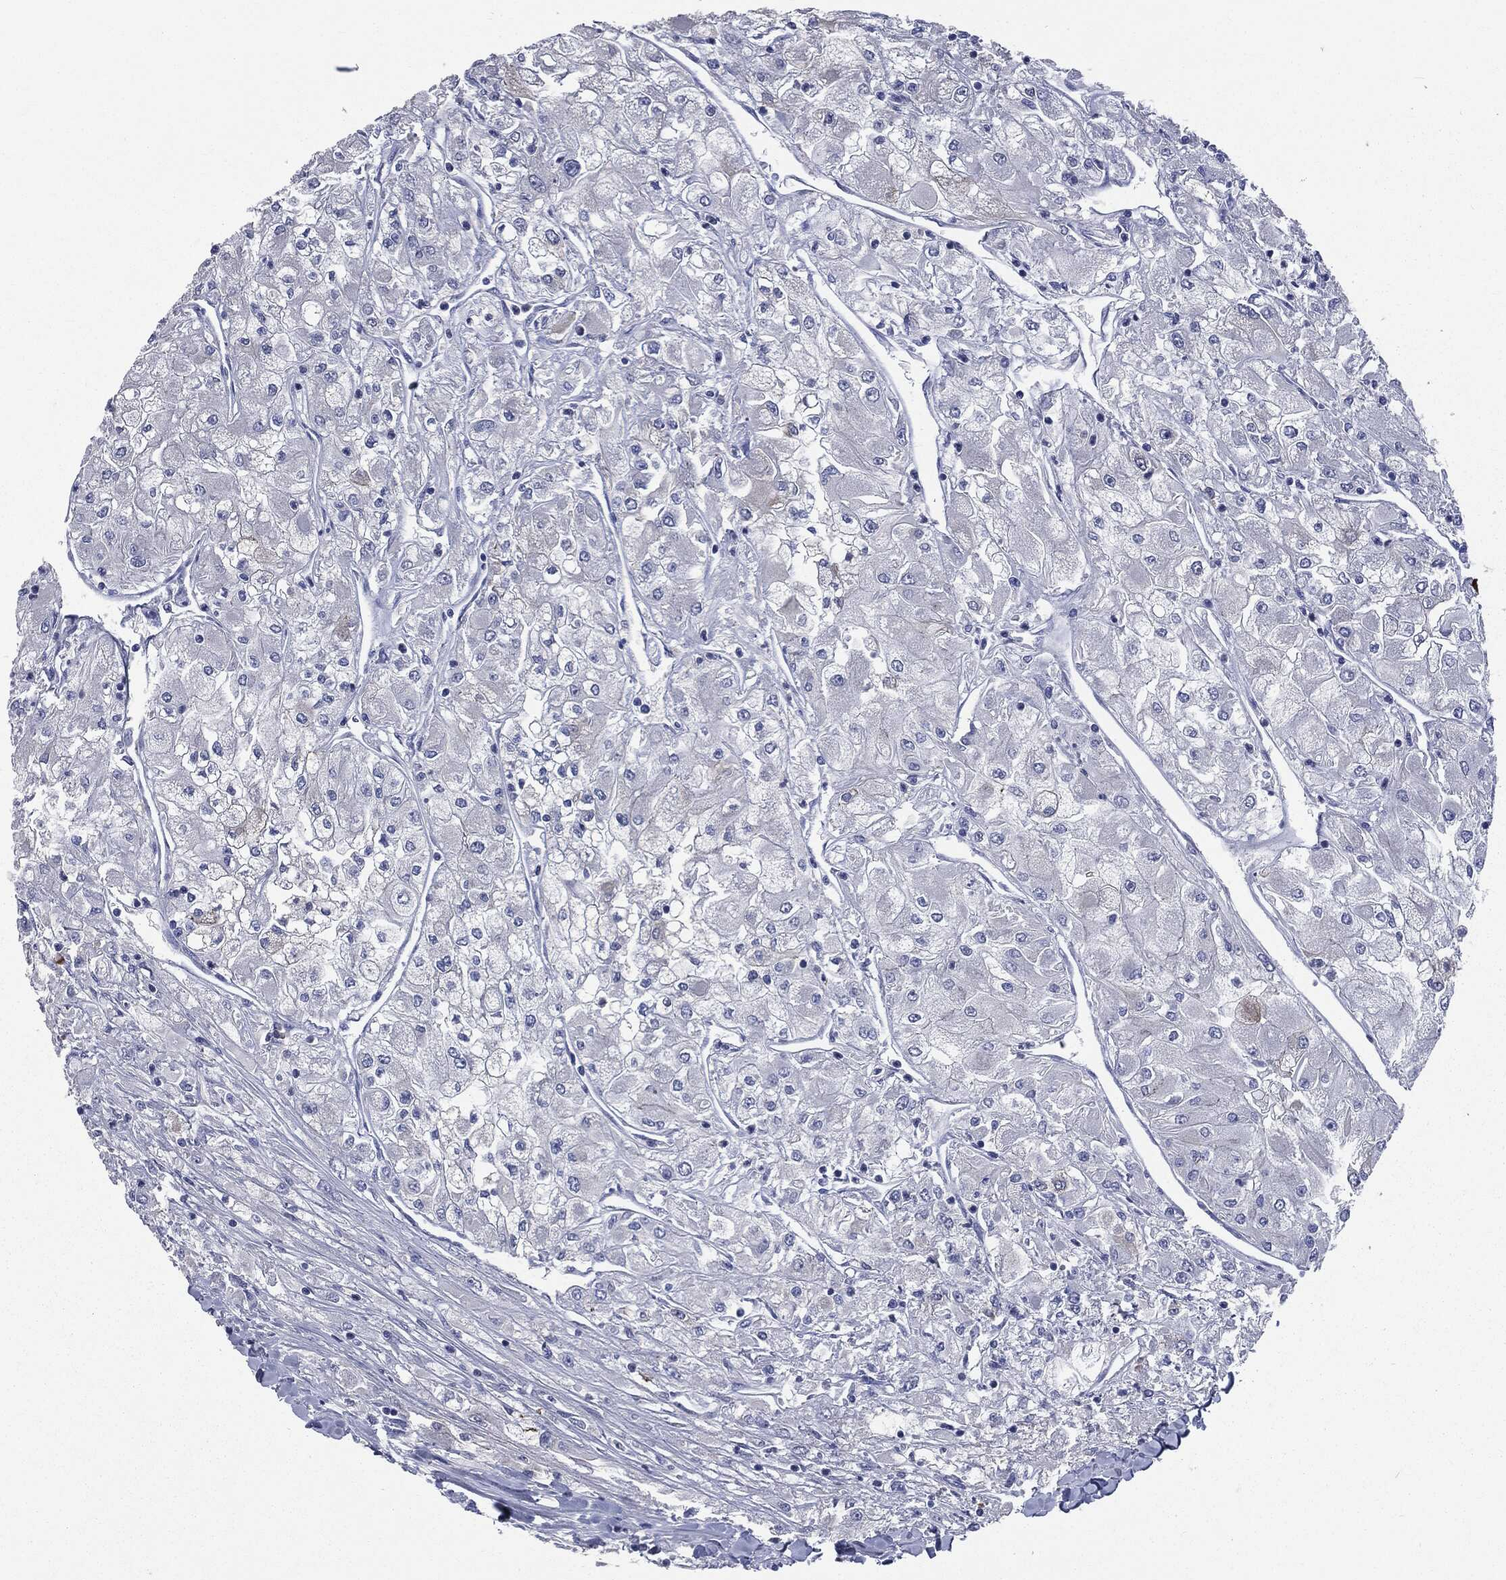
{"staining": {"intensity": "negative", "quantity": "none", "location": "none"}, "tissue": "renal cancer", "cell_type": "Tumor cells", "image_type": "cancer", "snomed": [{"axis": "morphology", "description": "Adenocarcinoma, NOS"}, {"axis": "topography", "description": "Kidney"}], "caption": "Renal cancer (adenocarcinoma) was stained to show a protein in brown. There is no significant expression in tumor cells. Brightfield microscopy of immunohistochemistry (IHC) stained with DAB (brown) and hematoxylin (blue), captured at high magnification.", "gene": "PTGS2", "patient": {"sex": "male", "age": 80}}